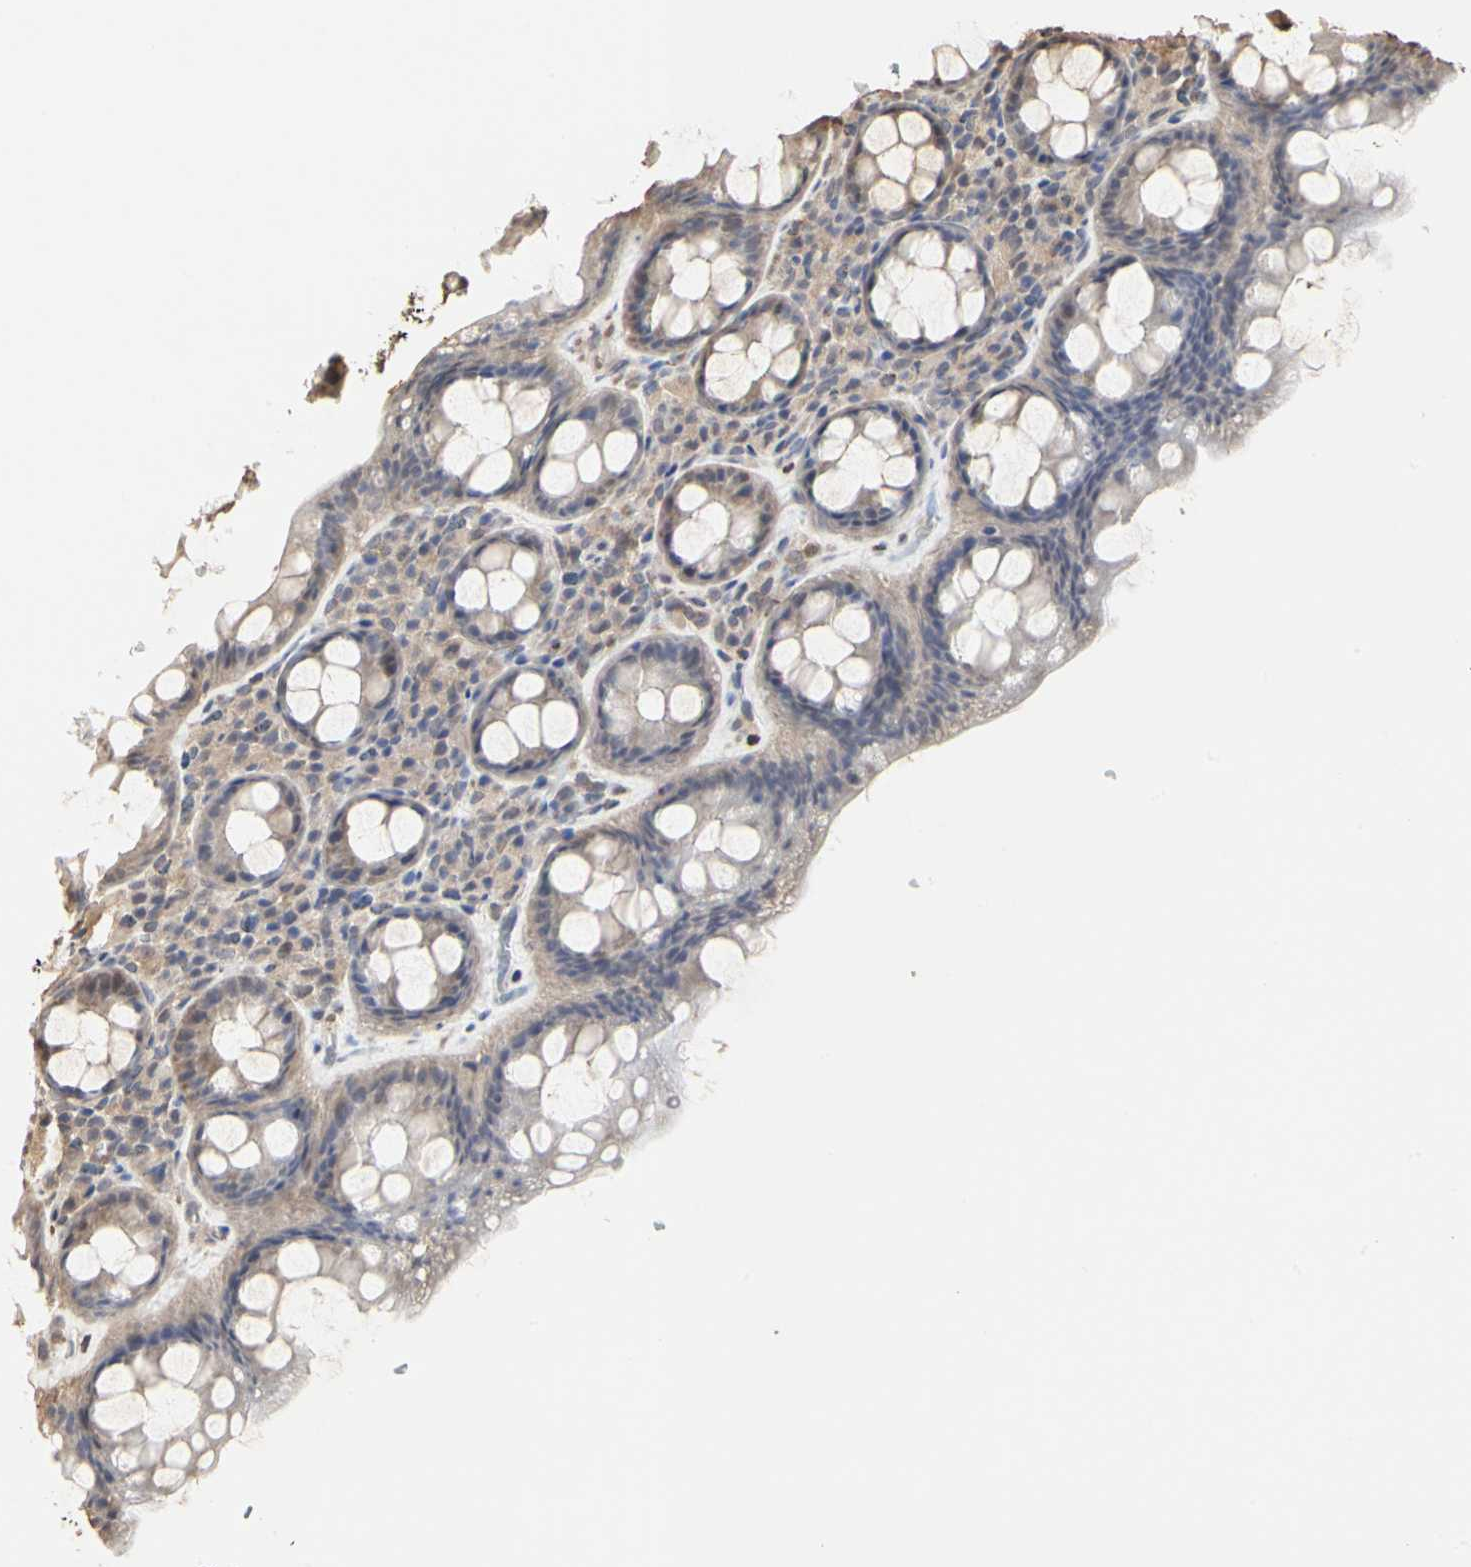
{"staining": {"intensity": "moderate", "quantity": ">75%", "location": "cytoplasmic/membranous"}, "tissue": "rectum", "cell_type": "Glandular cells", "image_type": "normal", "snomed": [{"axis": "morphology", "description": "Normal tissue, NOS"}, {"axis": "topography", "description": "Rectum"}], "caption": "The image reveals immunohistochemical staining of benign rectum. There is moderate cytoplasmic/membranous positivity is seen in approximately >75% of glandular cells.", "gene": "TAOK1", "patient": {"sex": "male", "age": 92}}